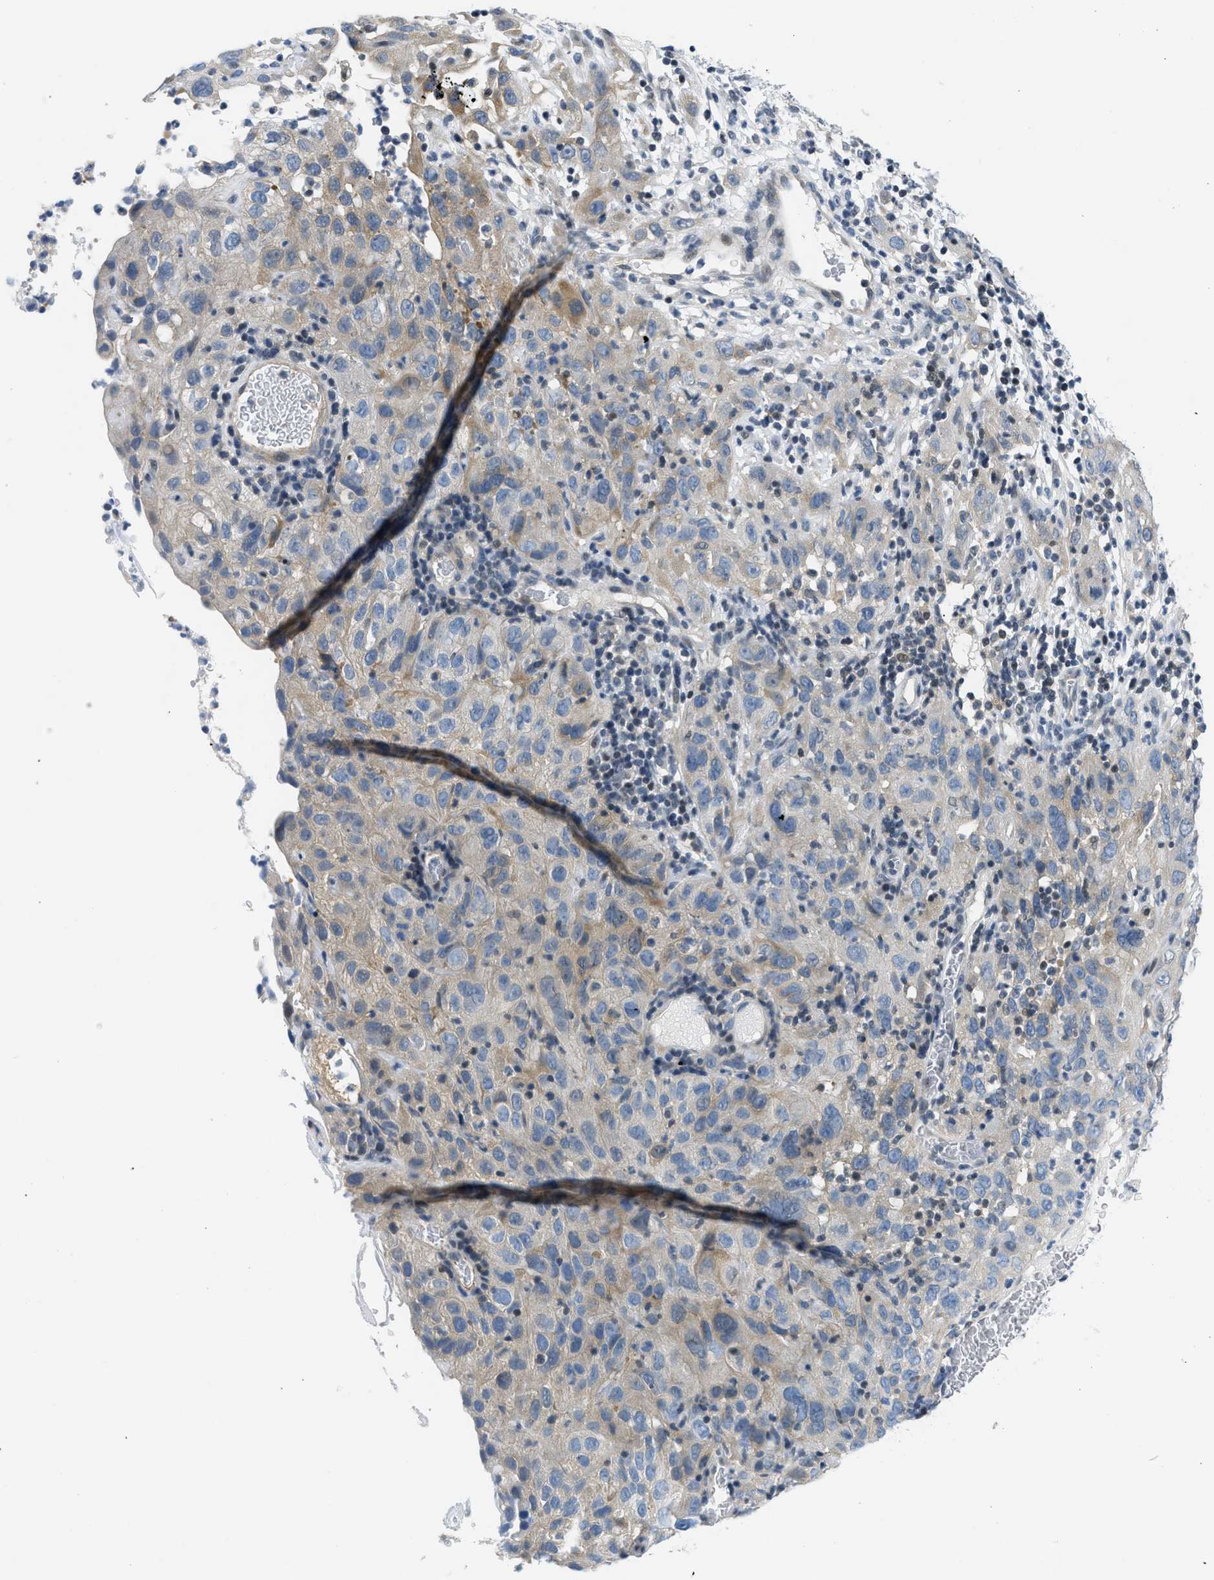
{"staining": {"intensity": "moderate", "quantity": "<25%", "location": "cytoplasmic/membranous"}, "tissue": "cervical cancer", "cell_type": "Tumor cells", "image_type": "cancer", "snomed": [{"axis": "morphology", "description": "Squamous cell carcinoma, NOS"}, {"axis": "topography", "description": "Cervix"}], "caption": "IHC staining of cervical squamous cell carcinoma, which reveals low levels of moderate cytoplasmic/membranous positivity in about <25% of tumor cells indicating moderate cytoplasmic/membranous protein staining. The staining was performed using DAB (brown) for protein detection and nuclei were counterstained in hematoxylin (blue).", "gene": "OLIG3", "patient": {"sex": "female", "age": 32}}